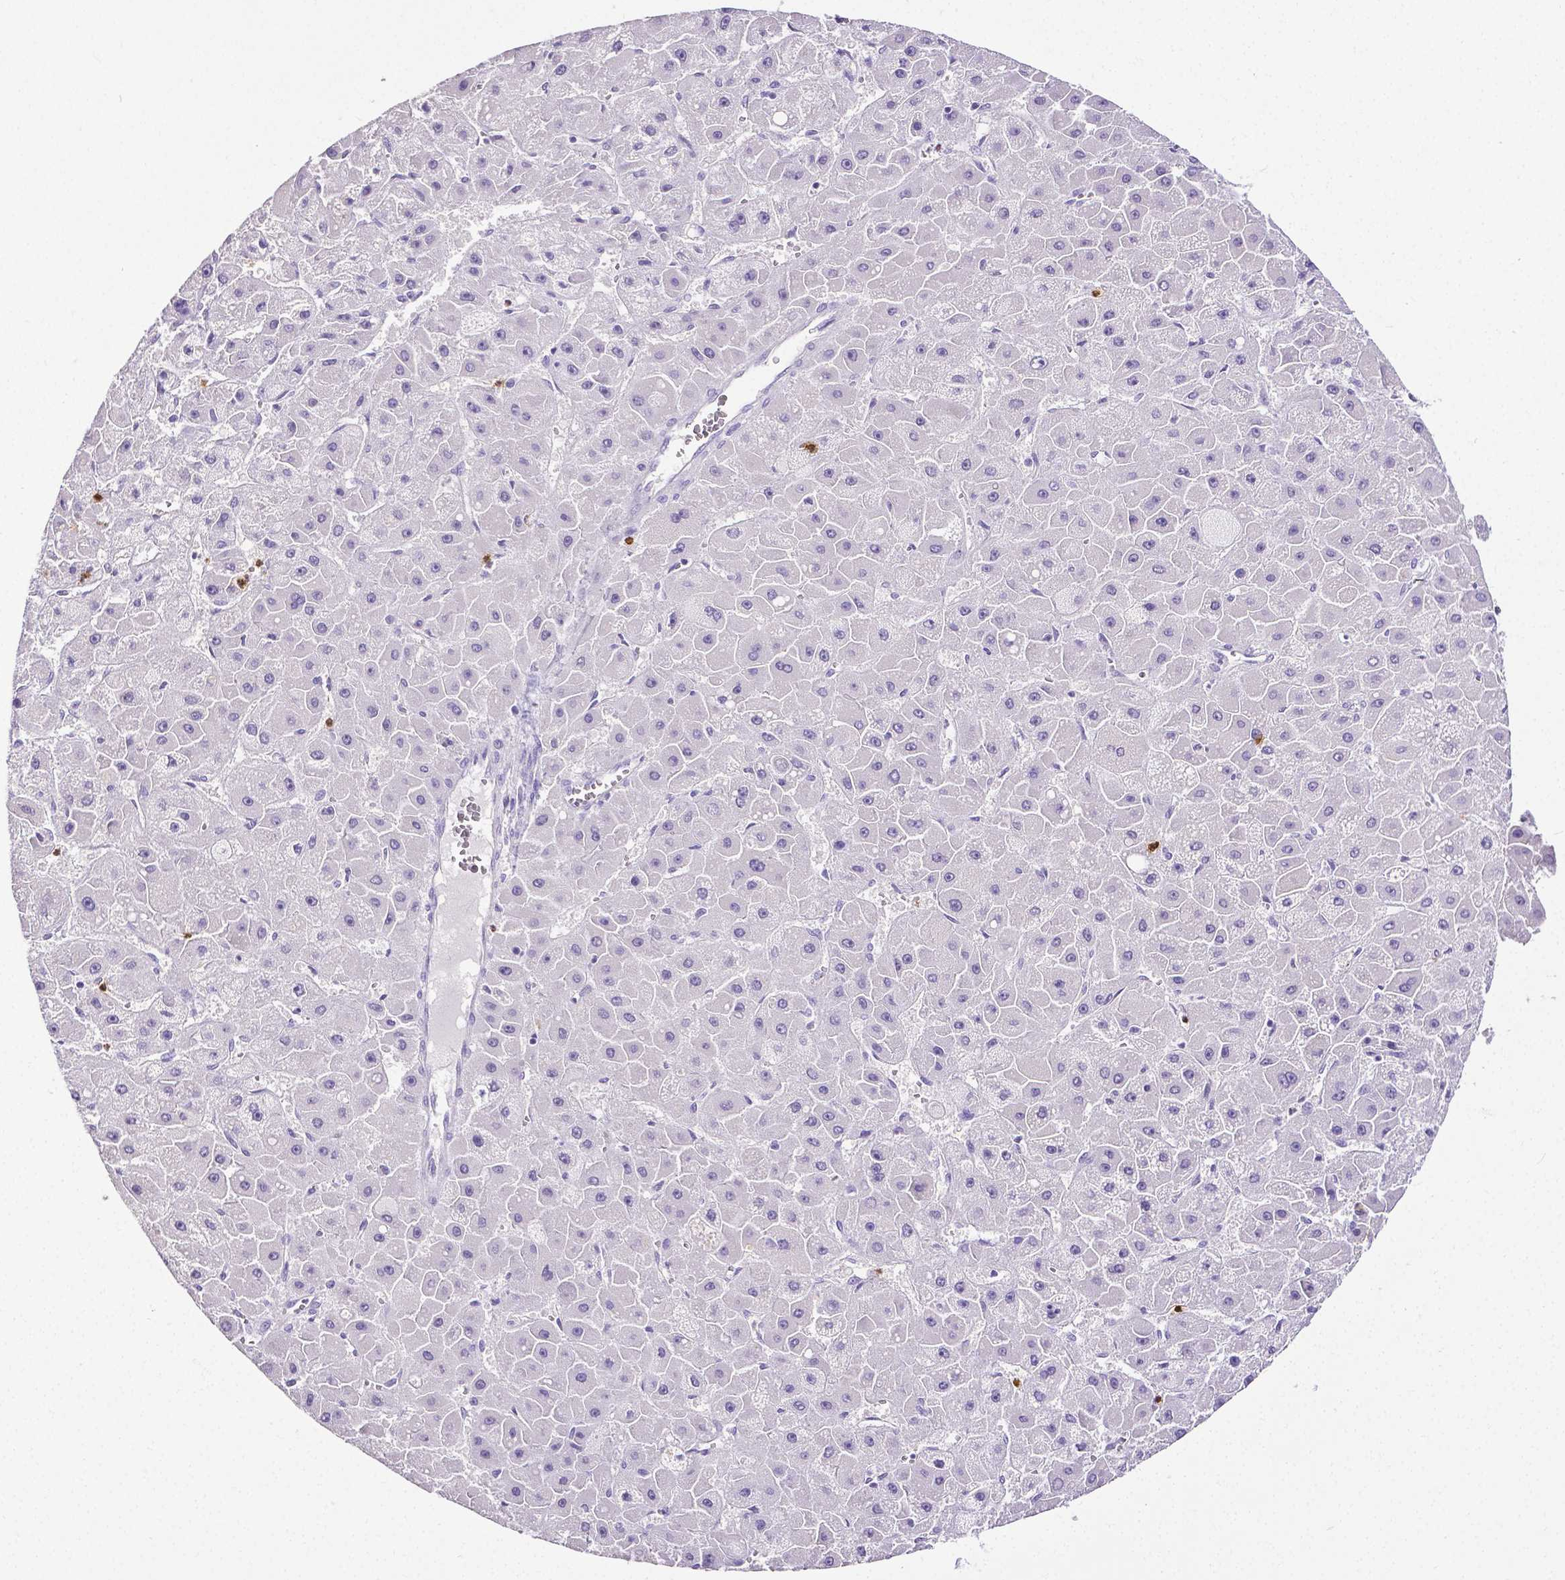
{"staining": {"intensity": "negative", "quantity": "none", "location": "none"}, "tissue": "liver cancer", "cell_type": "Tumor cells", "image_type": "cancer", "snomed": [{"axis": "morphology", "description": "Carcinoma, Hepatocellular, NOS"}, {"axis": "topography", "description": "Liver"}], "caption": "Tumor cells are negative for brown protein staining in liver cancer (hepatocellular carcinoma).", "gene": "MMP9", "patient": {"sex": "female", "age": 25}}